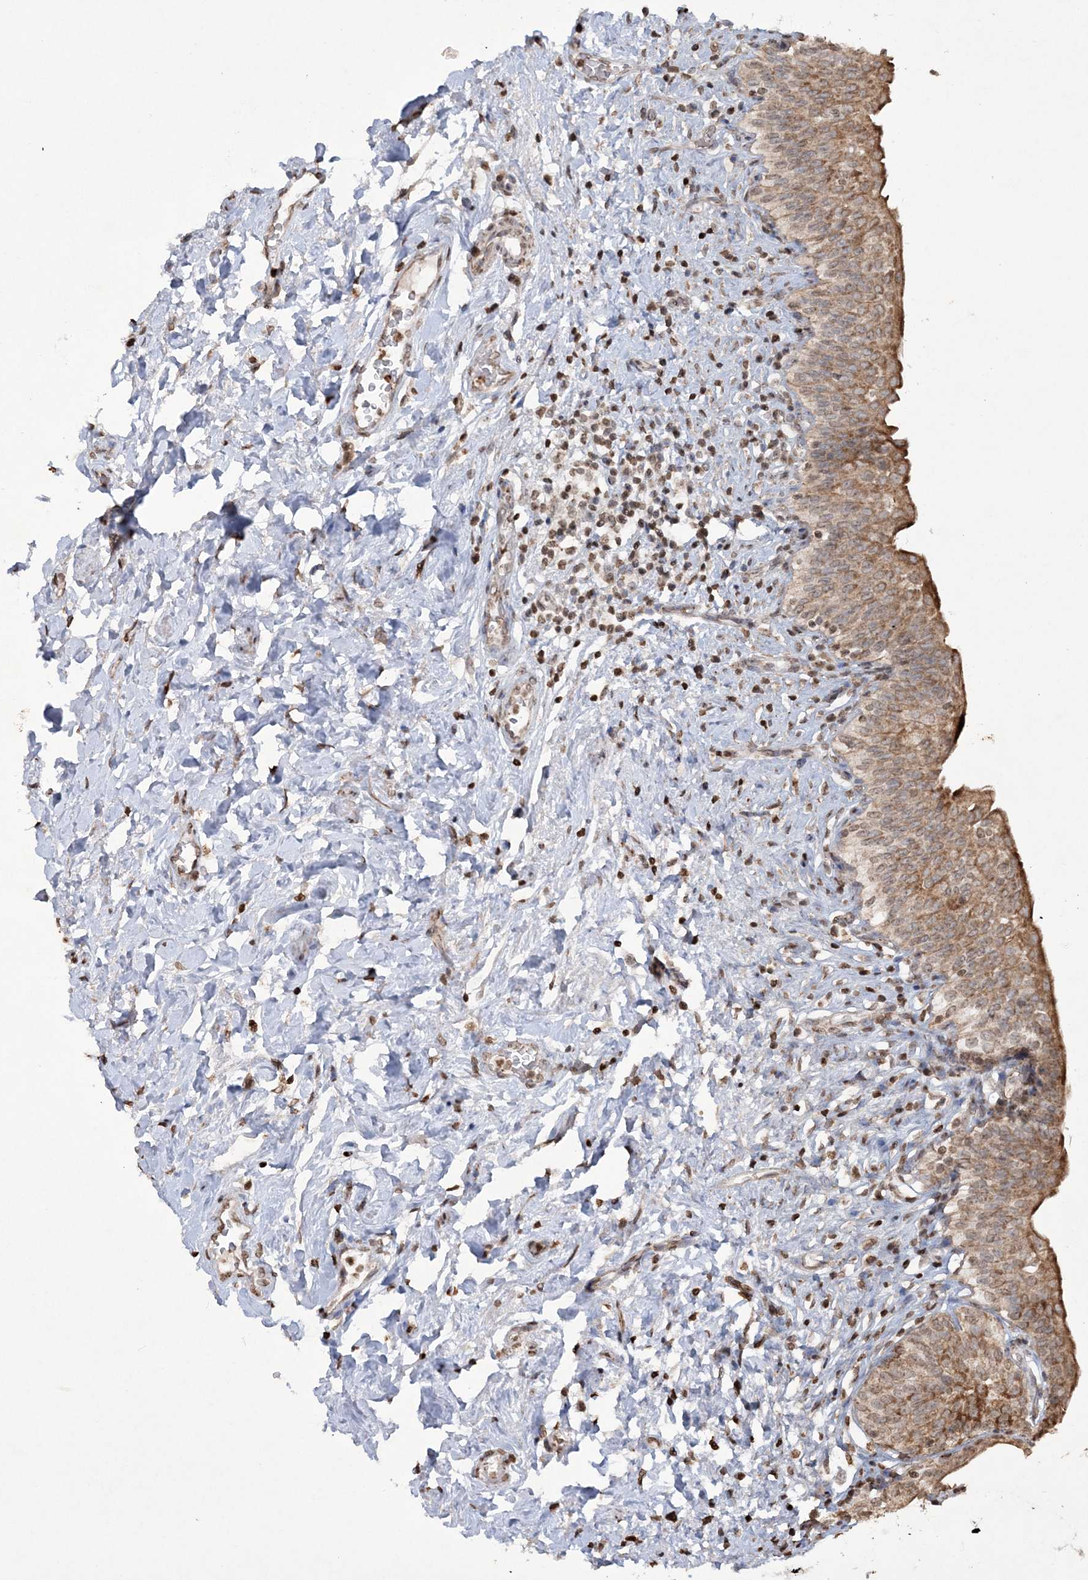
{"staining": {"intensity": "moderate", "quantity": ">75%", "location": "cytoplasmic/membranous"}, "tissue": "urinary bladder", "cell_type": "Urothelial cells", "image_type": "normal", "snomed": [{"axis": "morphology", "description": "Normal tissue, NOS"}, {"axis": "topography", "description": "Urinary bladder"}], "caption": "Immunohistochemical staining of benign human urinary bladder exhibits moderate cytoplasmic/membranous protein expression in about >75% of urothelial cells.", "gene": "TTC7A", "patient": {"sex": "male", "age": 83}}